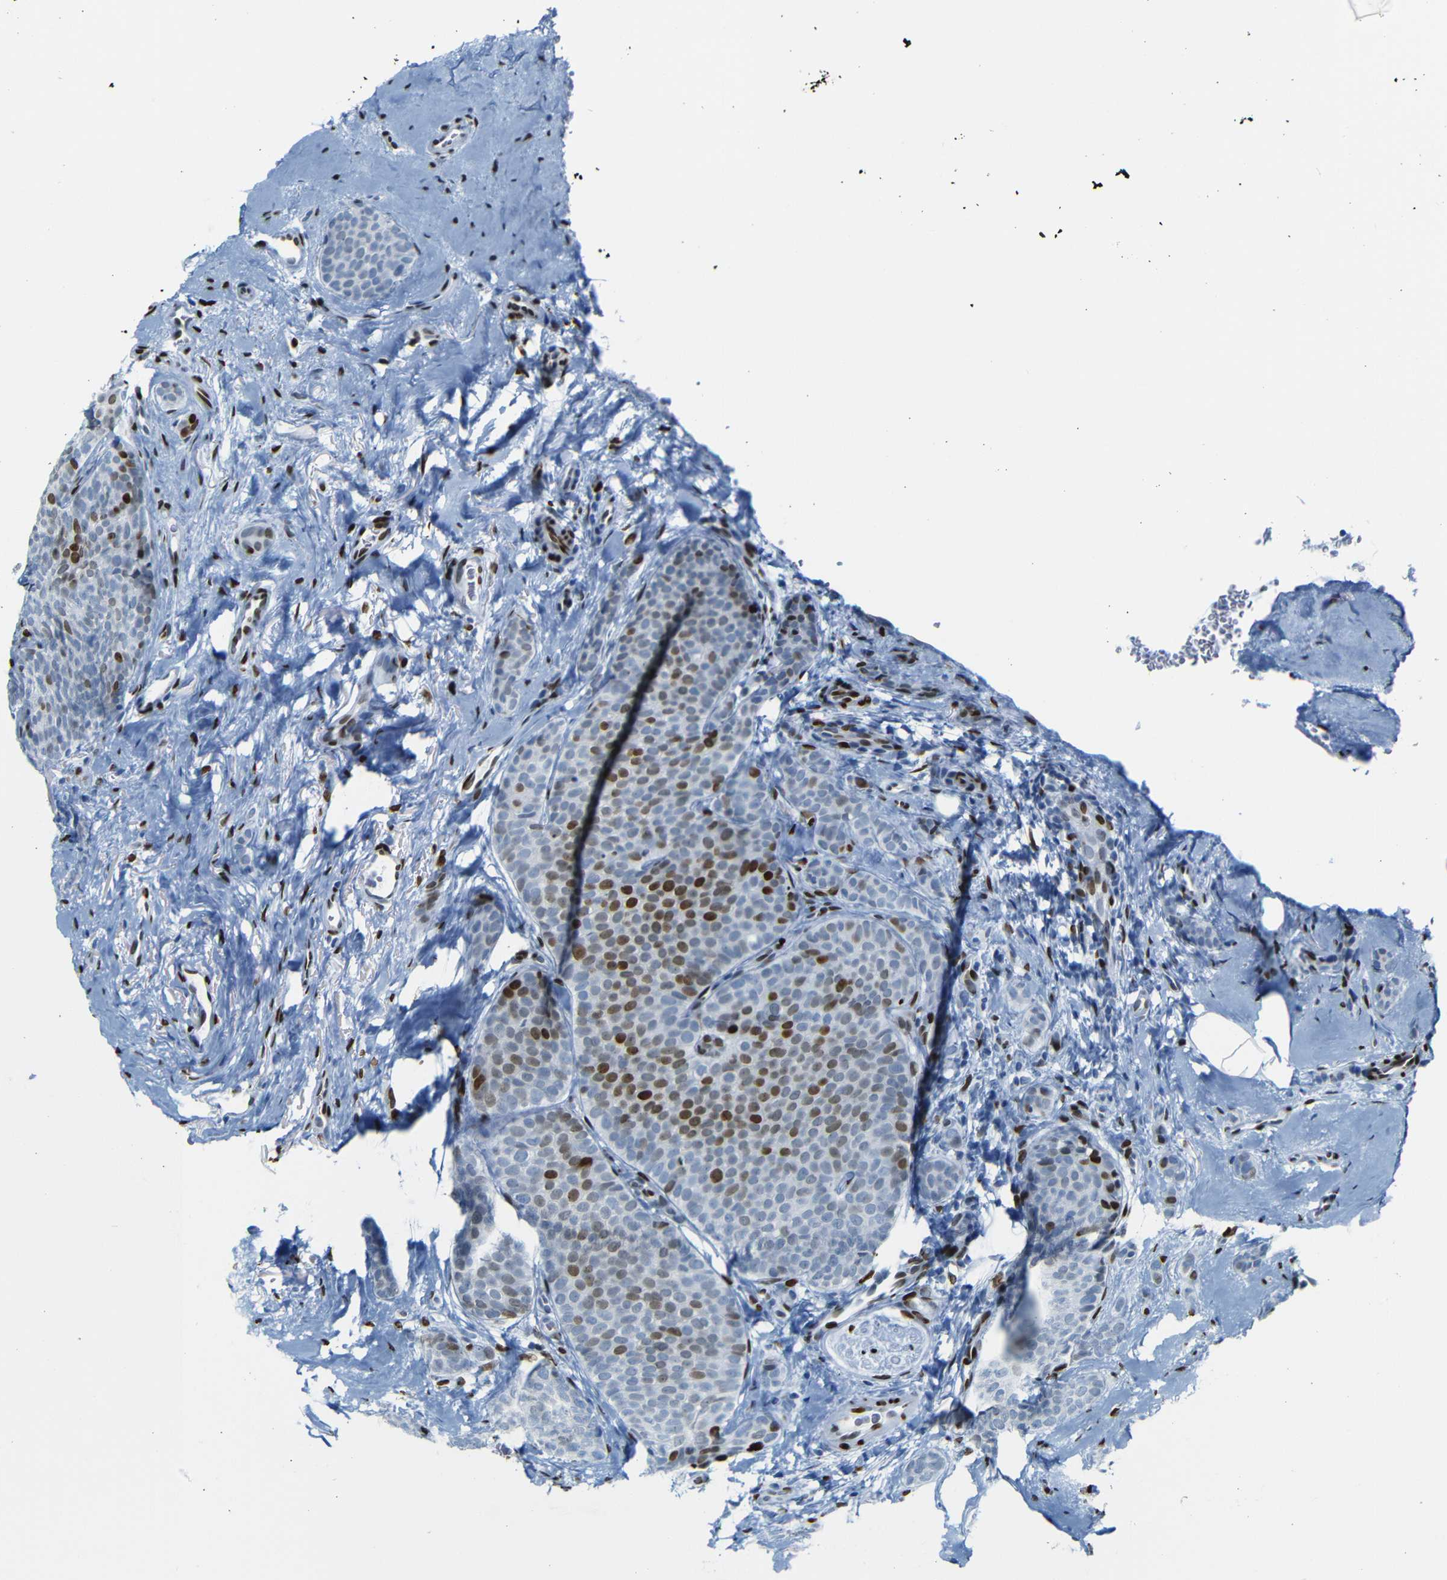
{"staining": {"intensity": "strong", "quantity": ">75%", "location": "nuclear"}, "tissue": "breast cancer", "cell_type": "Tumor cells", "image_type": "cancer", "snomed": [{"axis": "morphology", "description": "Lobular carcinoma"}, {"axis": "topography", "description": "Skin"}, {"axis": "topography", "description": "Breast"}], "caption": "Breast lobular carcinoma tissue shows strong nuclear positivity in about >75% of tumor cells (DAB (3,3'-diaminobenzidine) IHC, brown staining for protein, blue staining for nuclei).", "gene": "NPIPB15", "patient": {"sex": "female", "age": 46}}